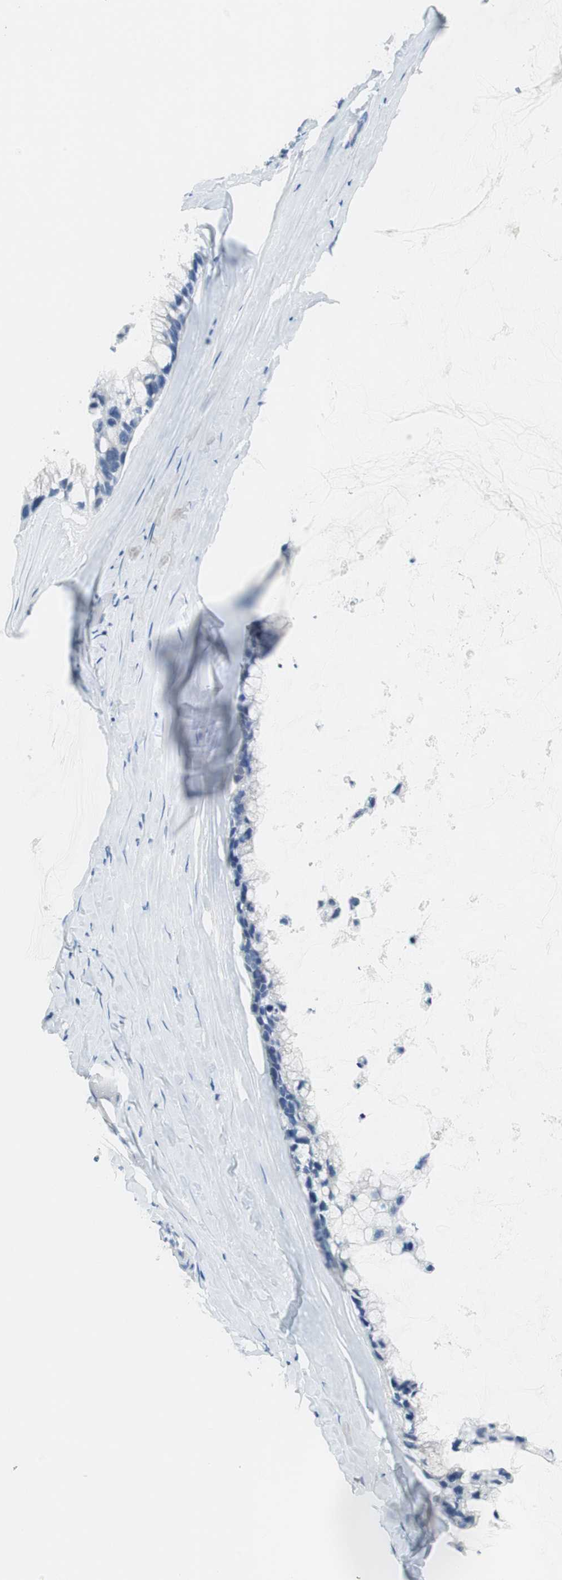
{"staining": {"intensity": "negative", "quantity": "none", "location": "none"}, "tissue": "ovarian cancer", "cell_type": "Tumor cells", "image_type": "cancer", "snomed": [{"axis": "morphology", "description": "Cystadenocarcinoma, mucinous, NOS"}, {"axis": "topography", "description": "Ovary"}], "caption": "Immunohistochemistry of ovarian cancer (mucinous cystadenocarcinoma) exhibits no positivity in tumor cells.", "gene": "TEX264", "patient": {"sex": "female", "age": 39}}